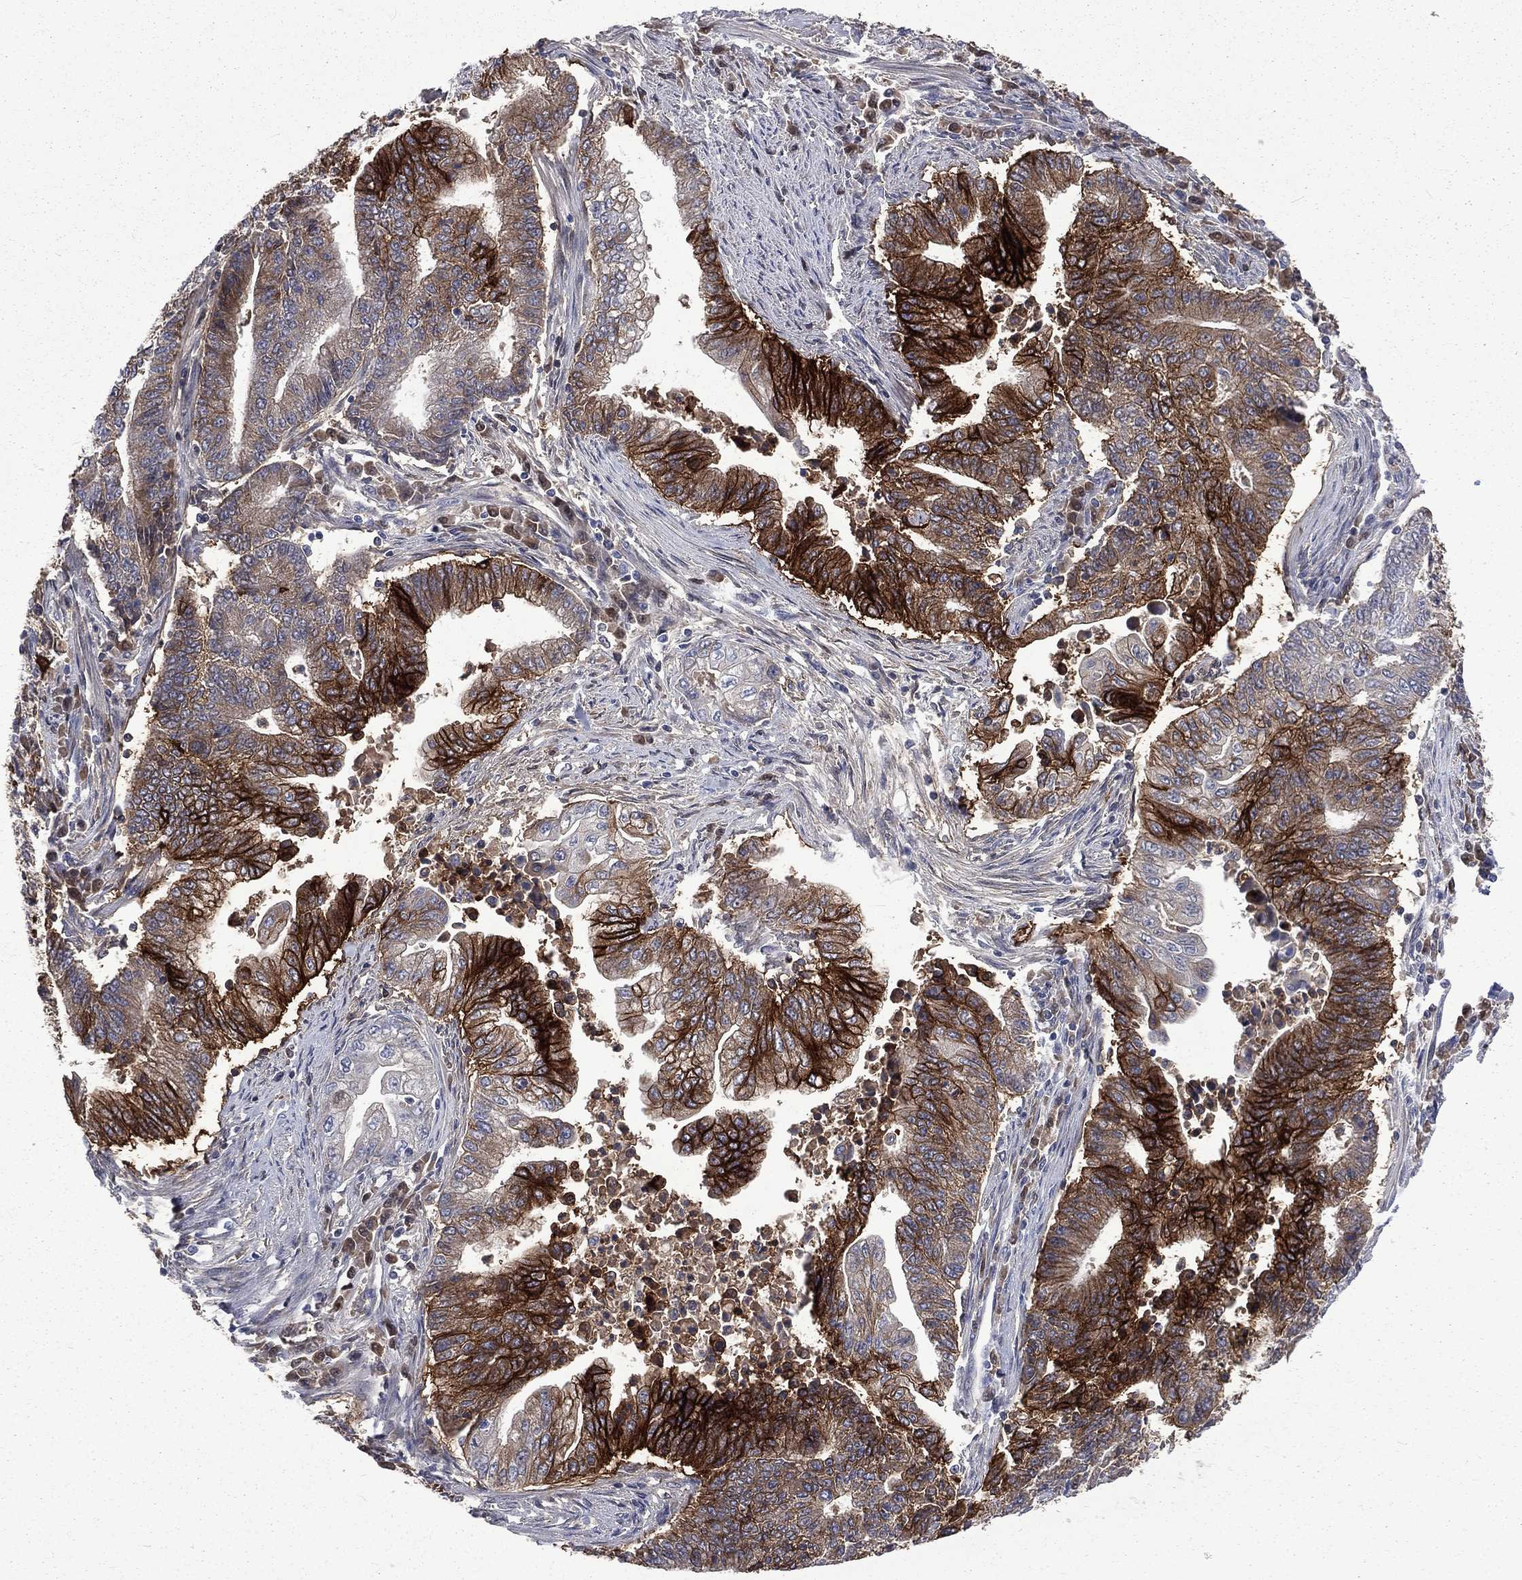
{"staining": {"intensity": "strong", "quantity": "25%-75%", "location": "cytoplasmic/membranous"}, "tissue": "endometrial cancer", "cell_type": "Tumor cells", "image_type": "cancer", "snomed": [{"axis": "morphology", "description": "Adenocarcinoma, NOS"}, {"axis": "topography", "description": "Uterus"}, {"axis": "topography", "description": "Endometrium"}], "caption": "A micrograph of adenocarcinoma (endometrial) stained for a protein displays strong cytoplasmic/membranous brown staining in tumor cells.", "gene": "CA12", "patient": {"sex": "female", "age": 54}}